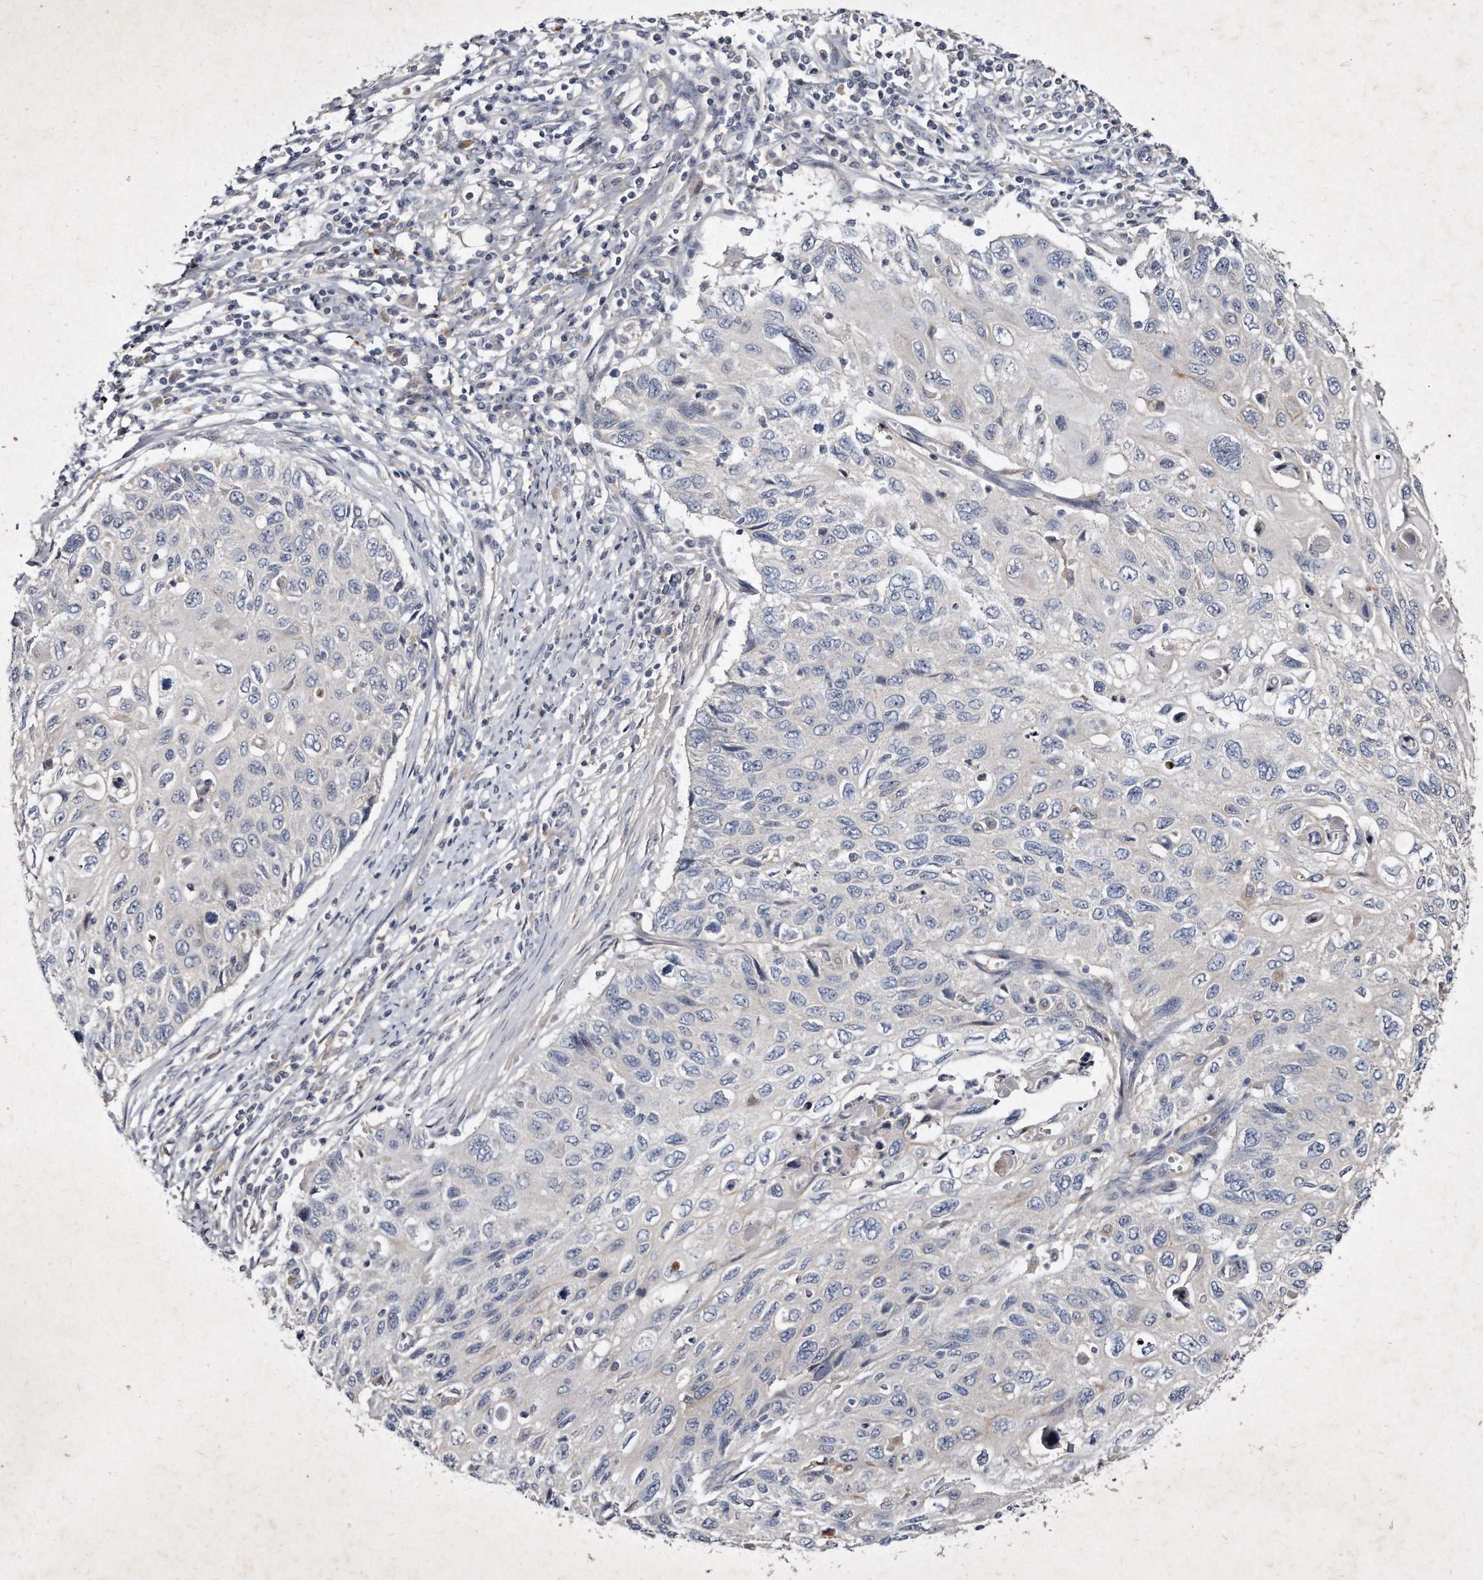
{"staining": {"intensity": "negative", "quantity": "none", "location": "none"}, "tissue": "cervical cancer", "cell_type": "Tumor cells", "image_type": "cancer", "snomed": [{"axis": "morphology", "description": "Squamous cell carcinoma, NOS"}, {"axis": "topography", "description": "Cervix"}], "caption": "Image shows no significant protein staining in tumor cells of cervical squamous cell carcinoma.", "gene": "KLHDC3", "patient": {"sex": "female", "age": 70}}